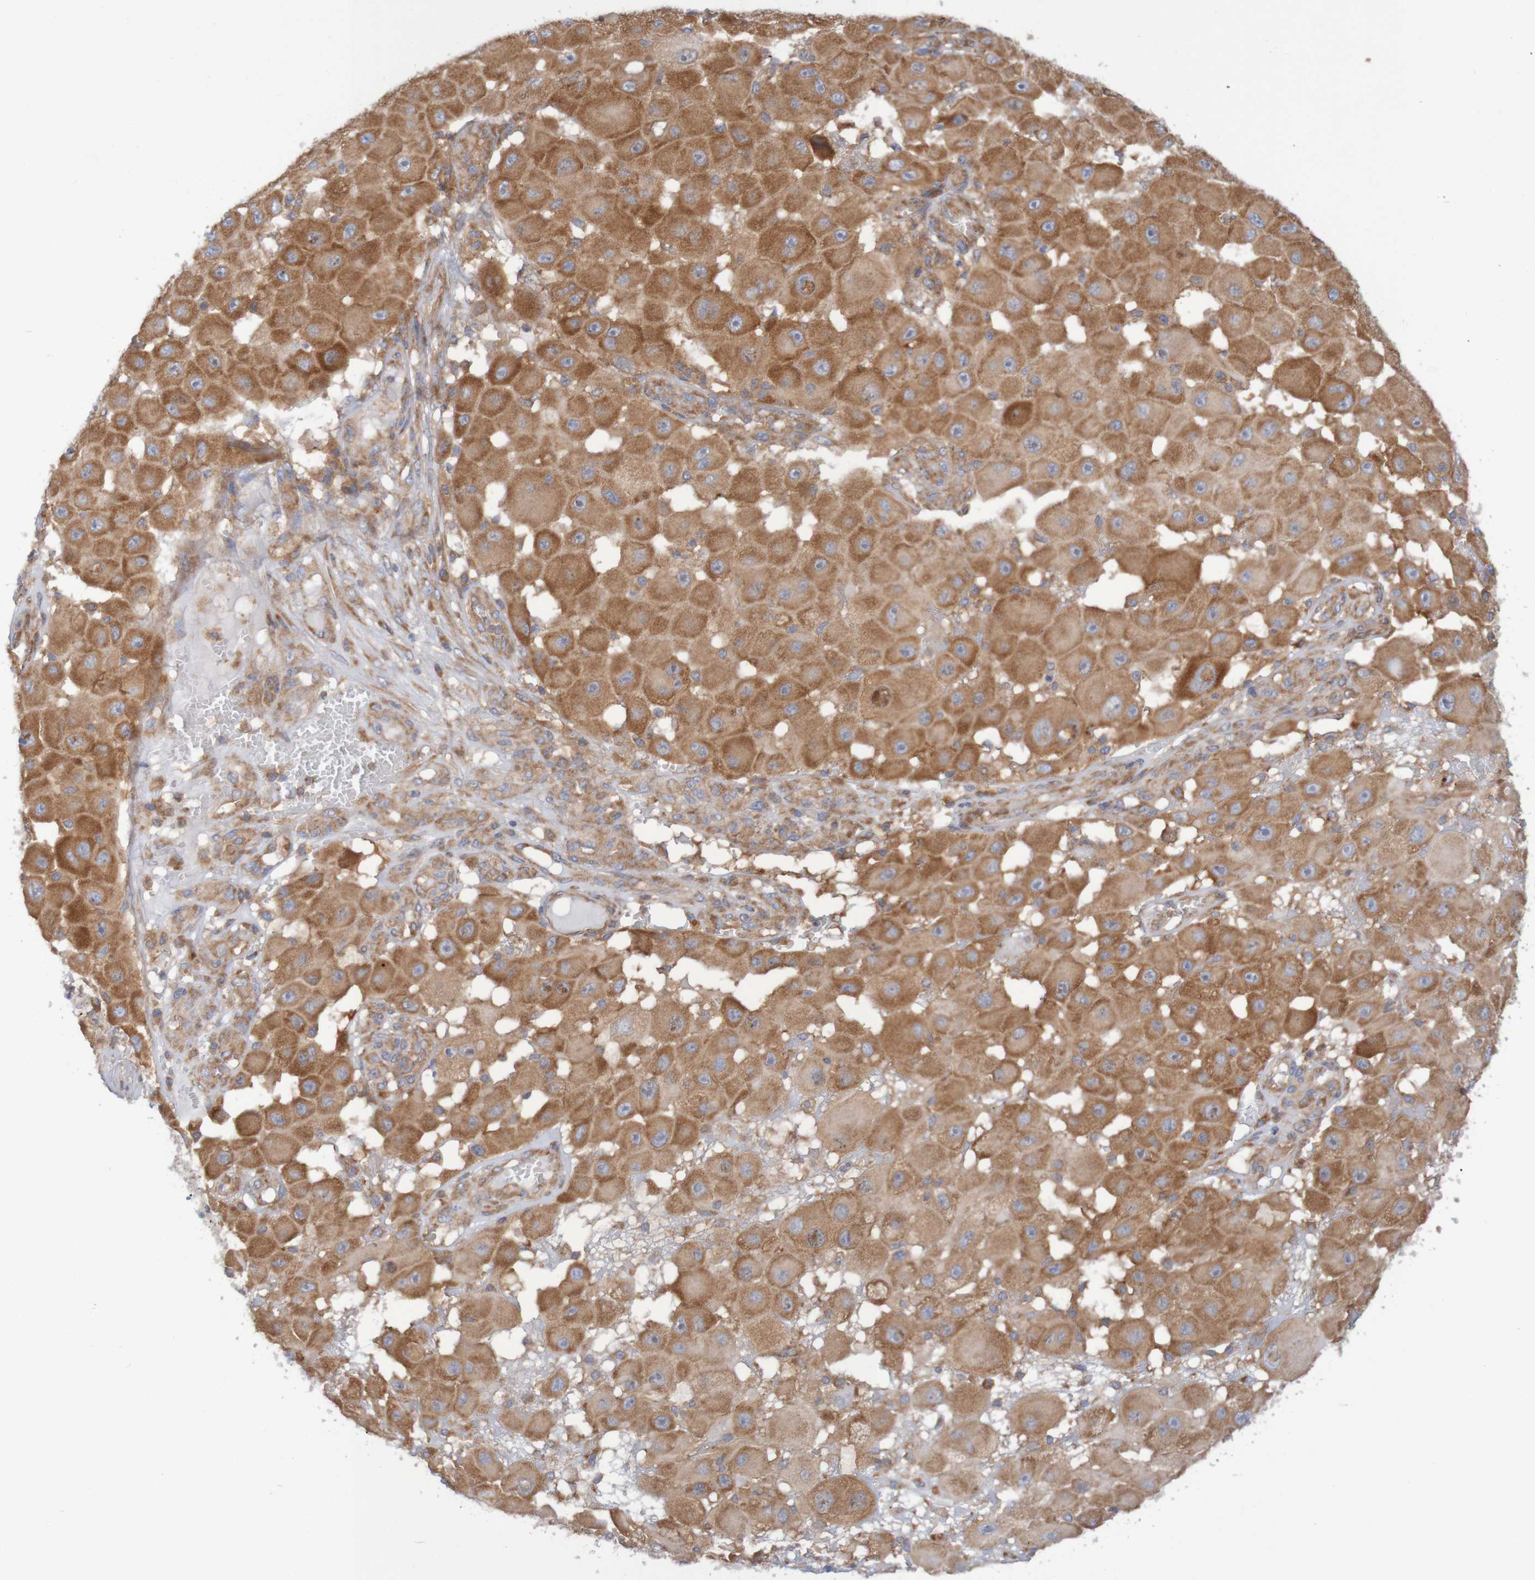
{"staining": {"intensity": "moderate", "quantity": ">75%", "location": "cytoplasmic/membranous"}, "tissue": "melanoma", "cell_type": "Tumor cells", "image_type": "cancer", "snomed": [{"axis": "morphology", "description": "Malignant melanoma, NOS"}, {"axis": "topography", "description": "Skin"}], "caption": "Malignant melanoma stained with a protein marker demonstrates moderate staining in tumor cells.", "gene": "LRRC47", "patient": {"sex": "female", "age": 81}}